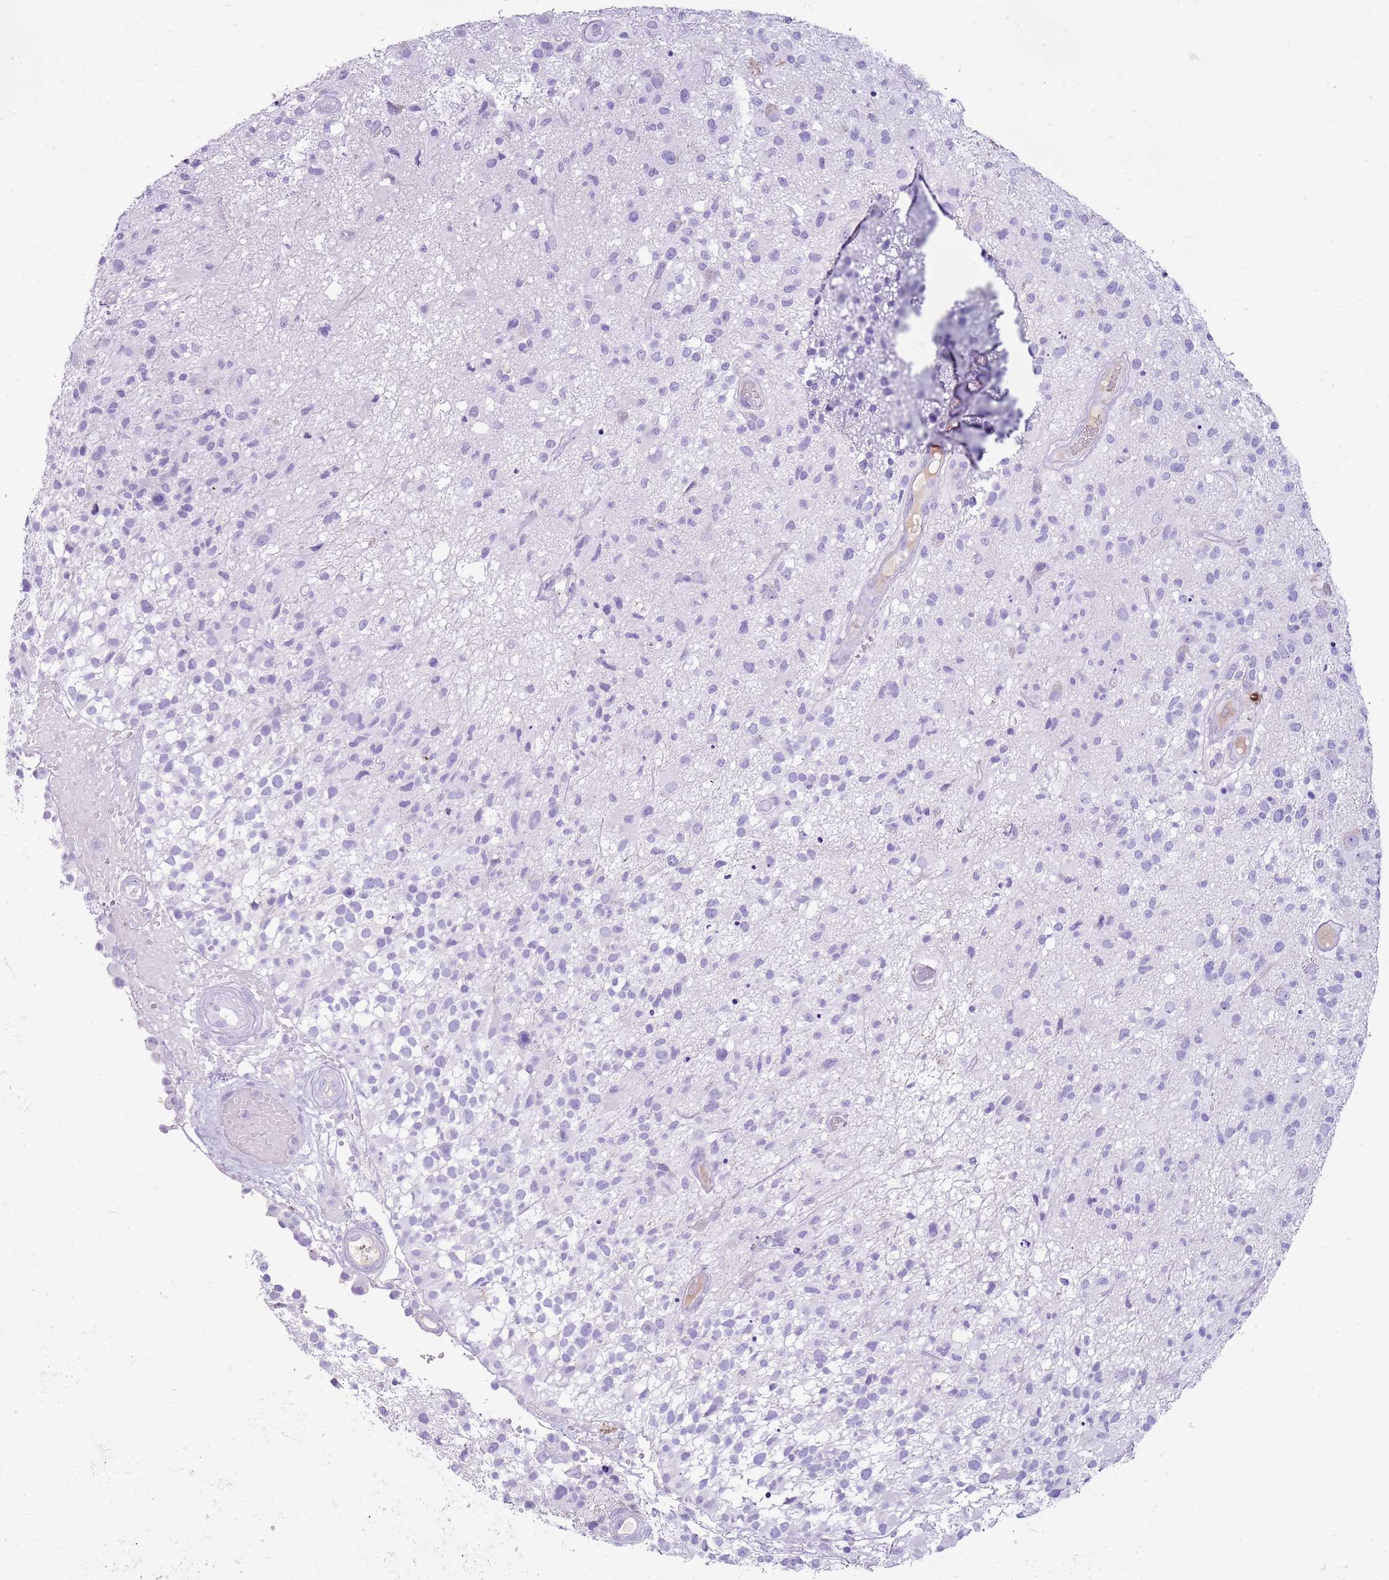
{"staining": {"intensity": "negative", "quantity": "none", "location": "none"}, "tissue": "glioma", "cell_type": "Tumor cells", "image_type": "cancer", "snomed": [{"axis": "morphology", "description": "Glioma, malignant, High grade"}, {"axis": "morphology", "description": "Glioblastoma, NOS"}, {"axis": "topography", "description": "Brain"}], "caption": "Protein analysis of glioblastoma displays no significant expression in tumor cells. The staining was performed using DAB to visualize the protein expression in brown, while the nuclei were stained in blue with hematoxylin (Magnification: 20x).", "gene": "IGKV3D-11", "patient": {"sex": "male", "age": 60}}